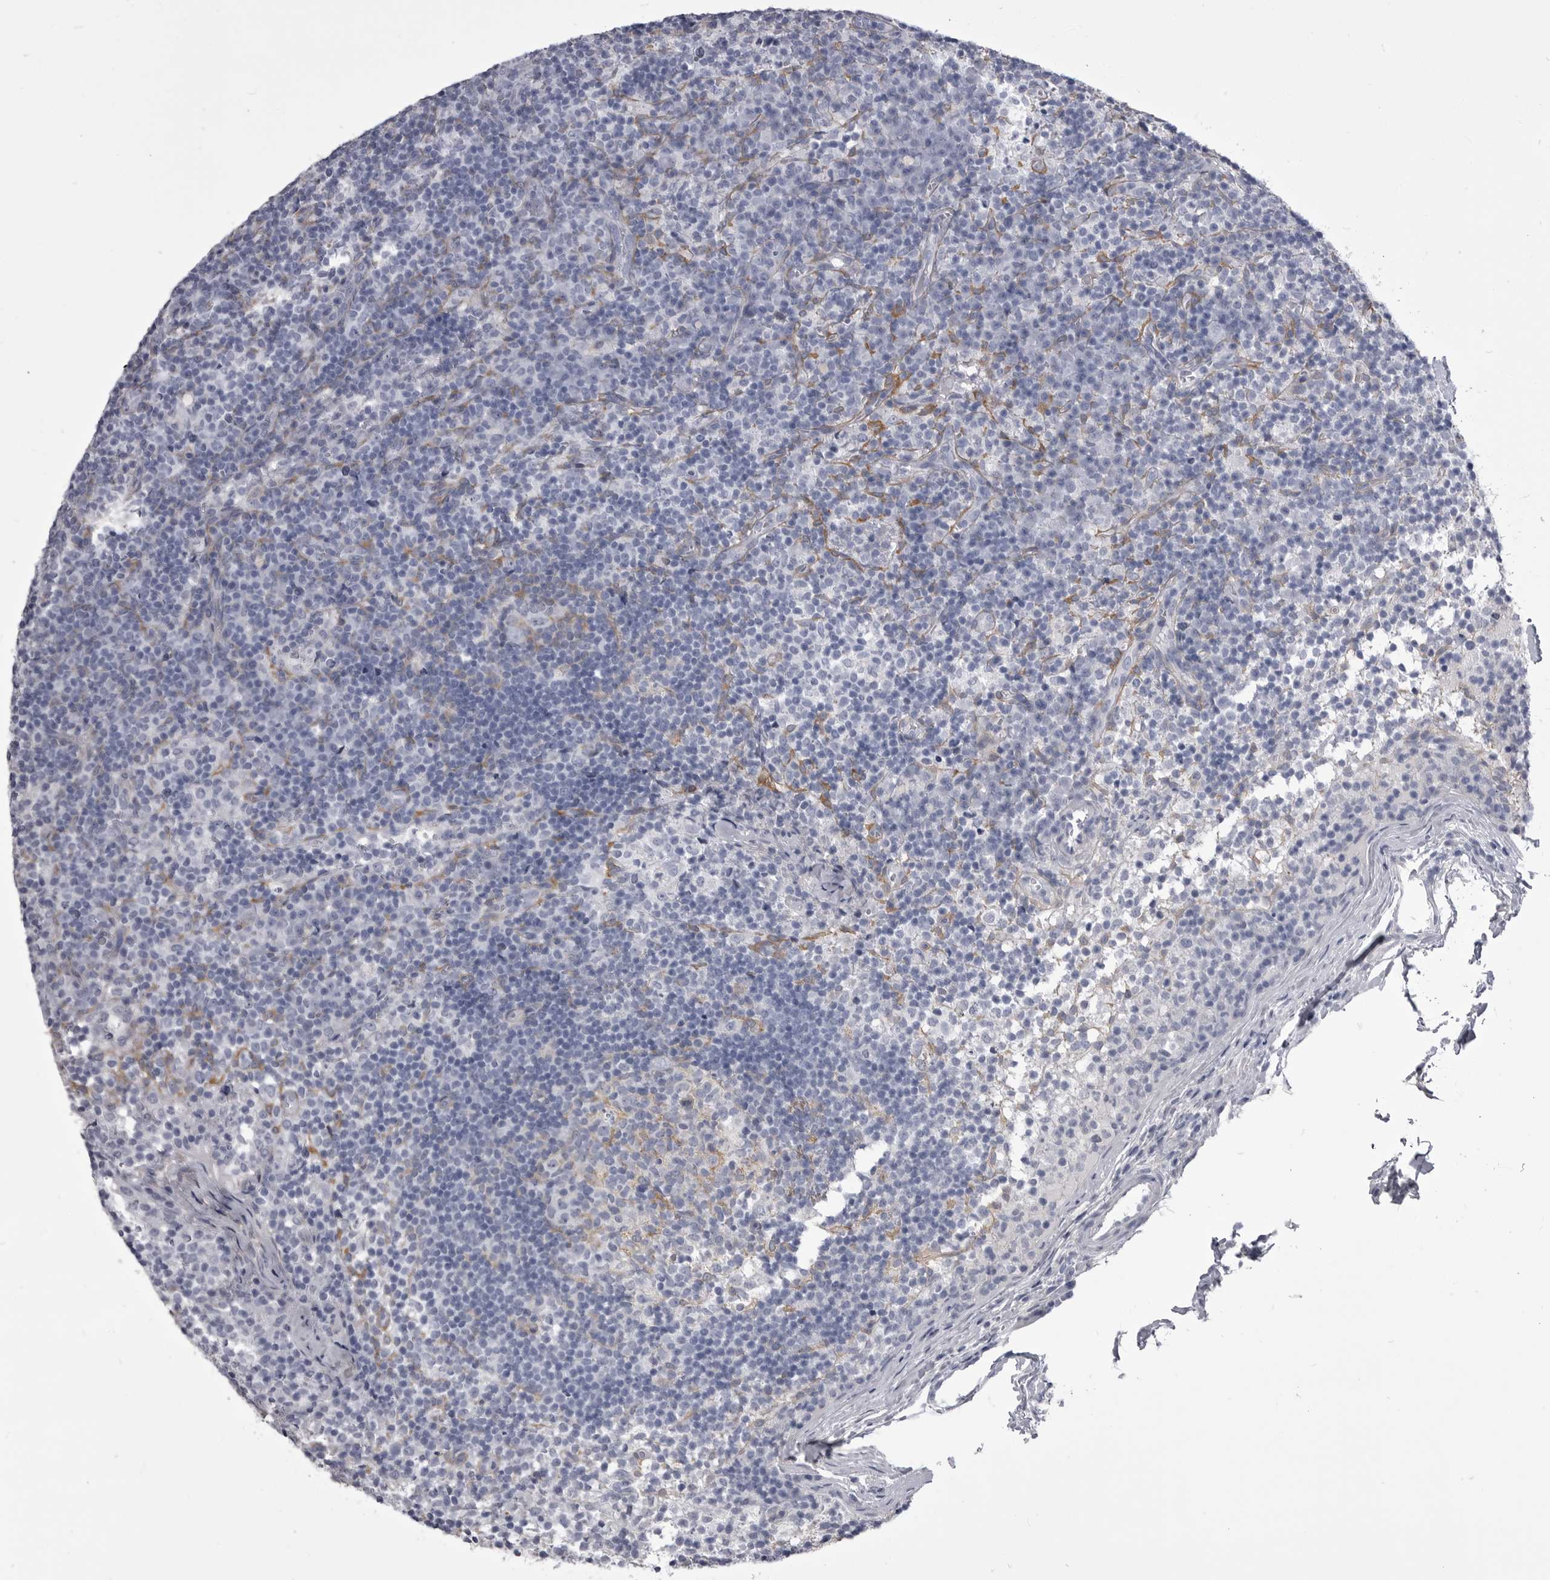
{"staining": {"intensity": "negative", "quantity": "none", "location": "none"}, "tissue": "lymph node", "cell_type": "Germinal center cells", "image_type": "normal", "snomed": [{"axis": "morphology", "description": "Normal tissue, NOS"}, {"axis": "morphology", "description": "Inflammation, NOS"}, {"axis": "topography", "description": "Lymph node"}], "caption": "Immunohistochemical staining of benign human lymph node demonstrates no significant staining in germinal center cells. The staining was performed using DAB (3,3'-diaminobenzidine) to visualize the protein expression in brown, while the nuclei were stained in blue with hematoxylin (Magnification: 20x).", "gene": "ANK2", "patient": {"sex": "male", "age": 55}}